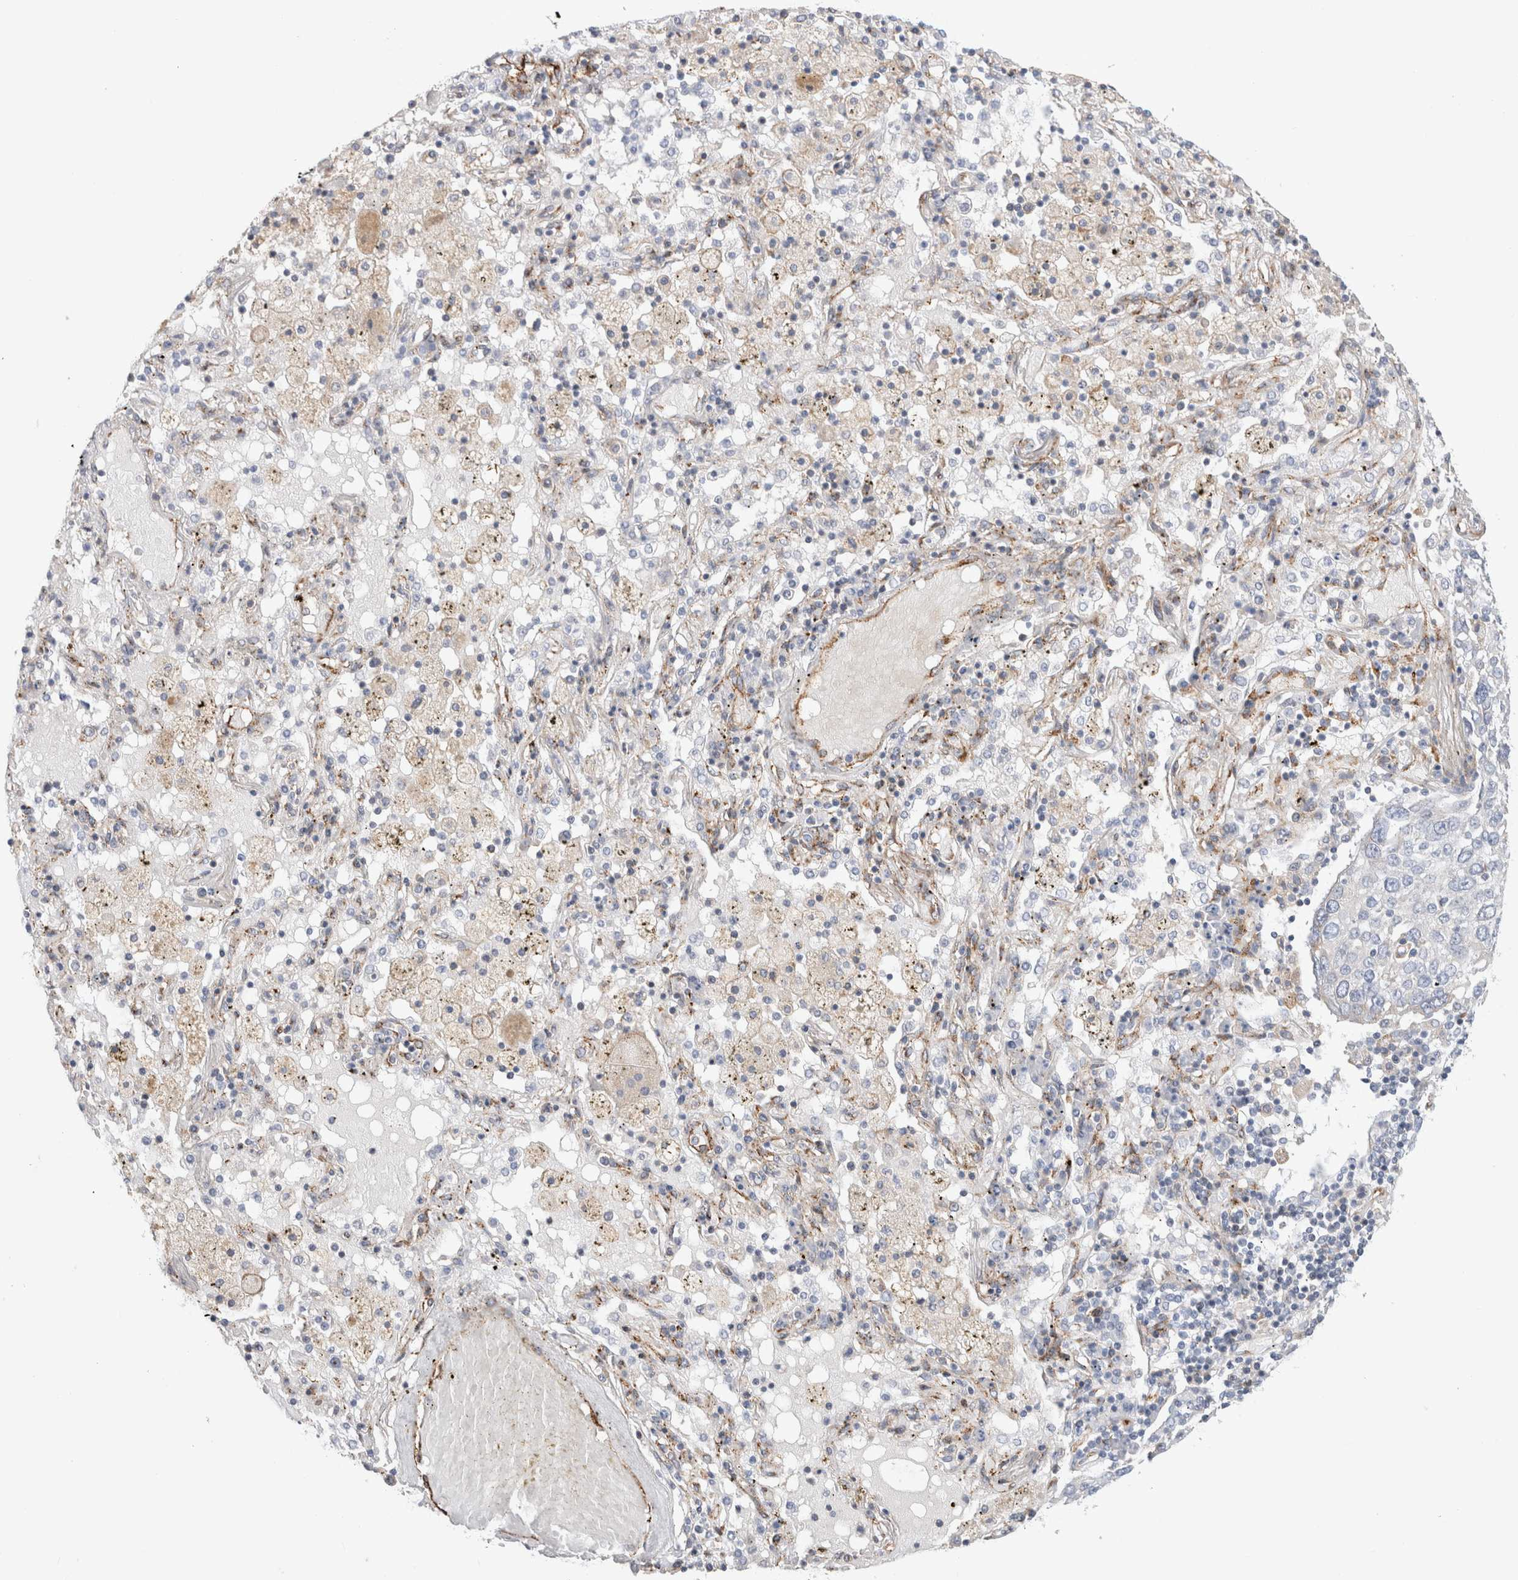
{"staining": {"intensity": "negative", "quantity": "none", "location": "none"}, "tissue": "lung cancer", "cell_type": "Tumor cells", "image_type": "cancer", "snomed": [{"axis": "morphology", "description": "Squamous cell carcinoma, NOS"}, {"axis": "topography", "description": "Lung"}], "caption": "A histopathology image of human squamous cell carcinoma (lung) is negative for staining in tumor cells.", "gene": "CNPY4", "patient": {"sex": "male", "age": 65}}